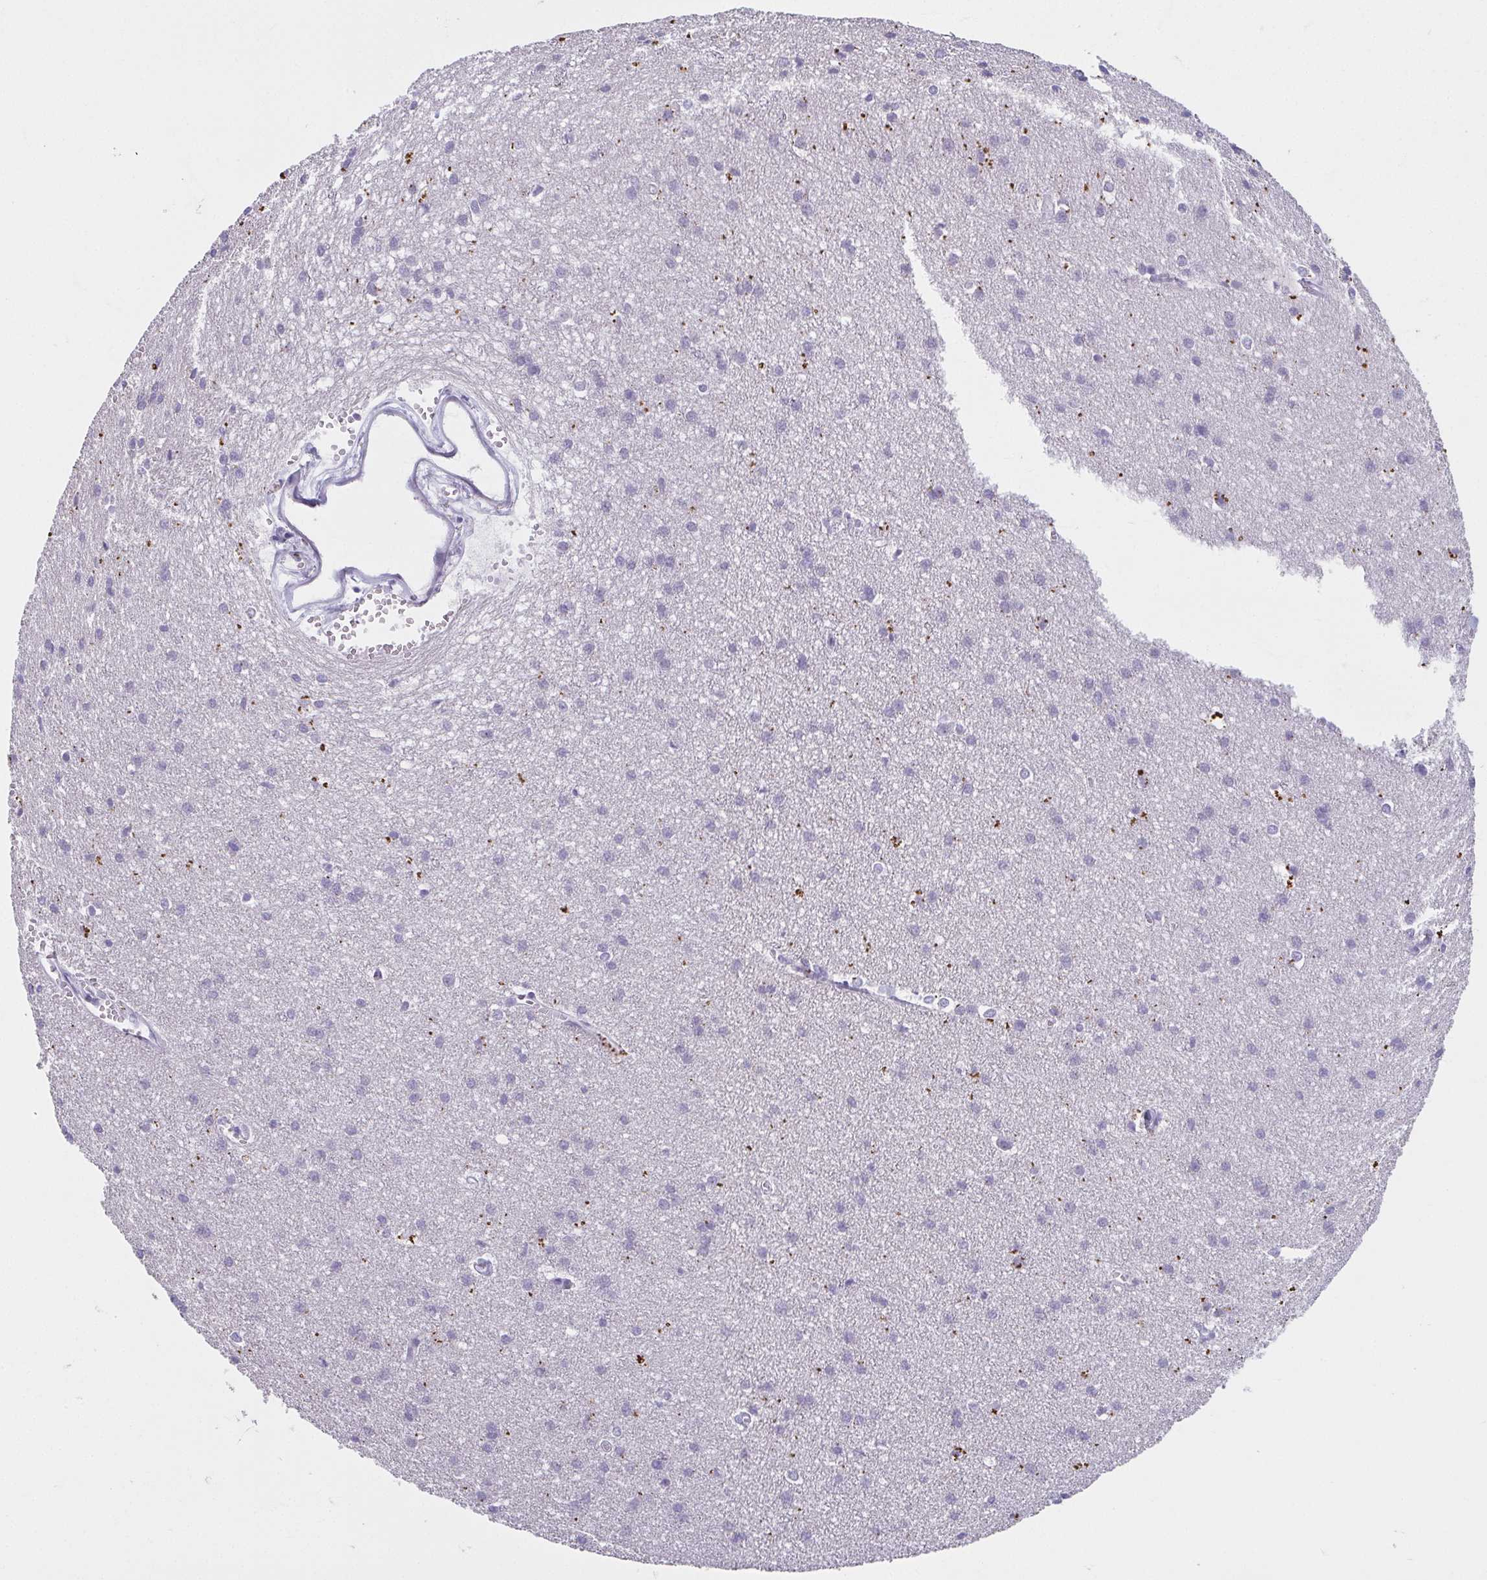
{"staining": {"intensity": "negative", "quantity": "none", "location": "none"}, "tissue": "cerebral cortex", "cell_type": "Endothelial cells", "image_type": "normal", "snomed": [{"axis": "morphology", "description": "Normal tissue, NOS"}, {"axis": "topography", "description": "Cerebral cortex"}], "caption": "Immunohistochemical staining of normal human cerebral cortex demonstrates no significant expression in endothelial cells.", "gene": "MOBP", "patient": {"sex": "male", "age": 37}}